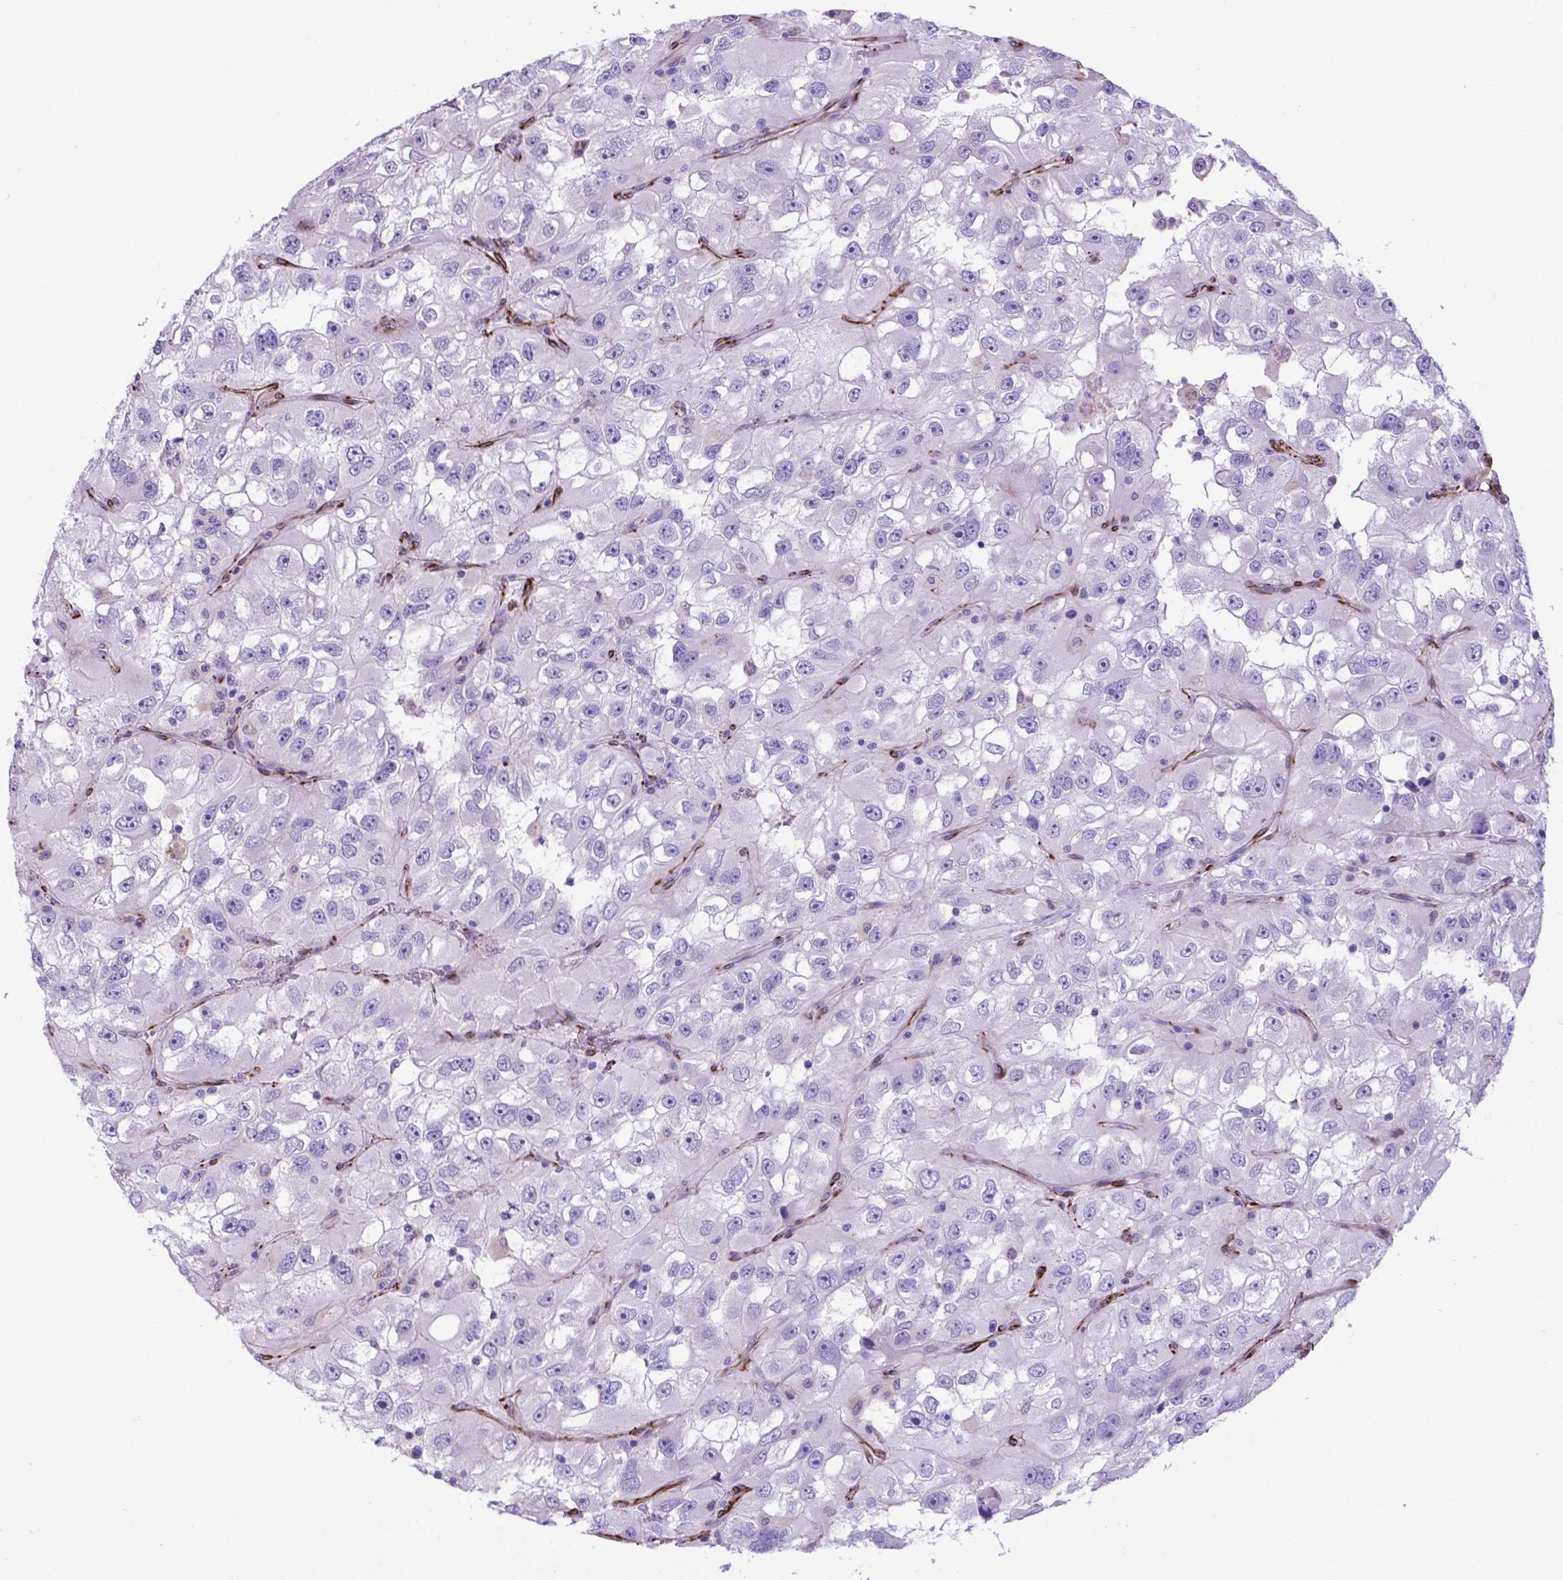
{"staining": {"intensity": "negative", "quantity": "none", "location": "none"}, "tissue": "renal cancer", "cell_type": "Tumor cells", "image_type": "cancer", "snomed": [{"axis": "morphology", "description": "Adenocarcinoma, NOS"}, {"axis": "topography", "description": "Kidney"}], "caption": "Human renal cancer (adenocarcinoma) stained for a protein using immunohistochemistry exhibits no staining in tumor cells.", "gene": "LZTR1", "patient": {"sex": "male", "age": 64}}